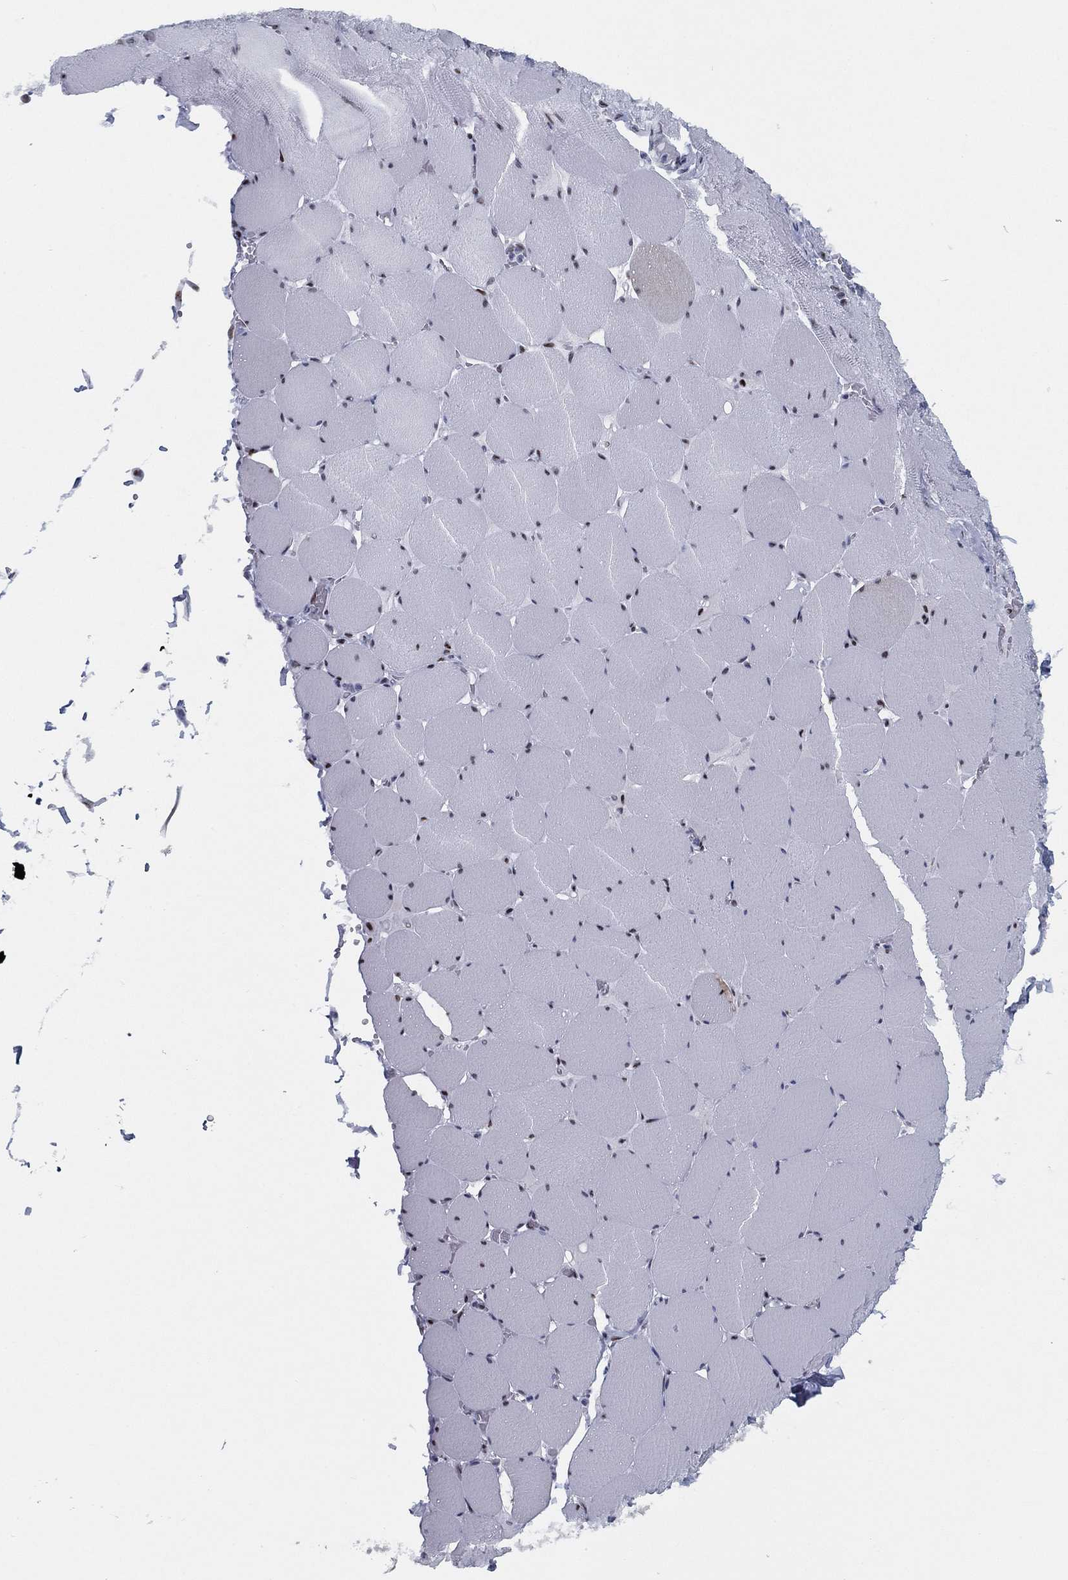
{"staining": {"intensity": "moderate", "quantity": "25%-75%", "location": "nuclear"}, "tissue": "skeletal muscle", "cell_type": "Myocytes", "image_type": "normal", "snomed": [{"axis": "morphology", "description": "Normal tissue, NOS"}, {"axis": "morphology", "description": "Malignant melanoma, Metastatic site"}, {"axis": "topography", "description": "Skeletal muscle"}], "caption": "Moderate nuclear expression is present in approximately 25%-75% of myocytes in normal skeletal muscle.", "gene": "CYB561D2", "patient": {"sex": "male", "age": 50}}